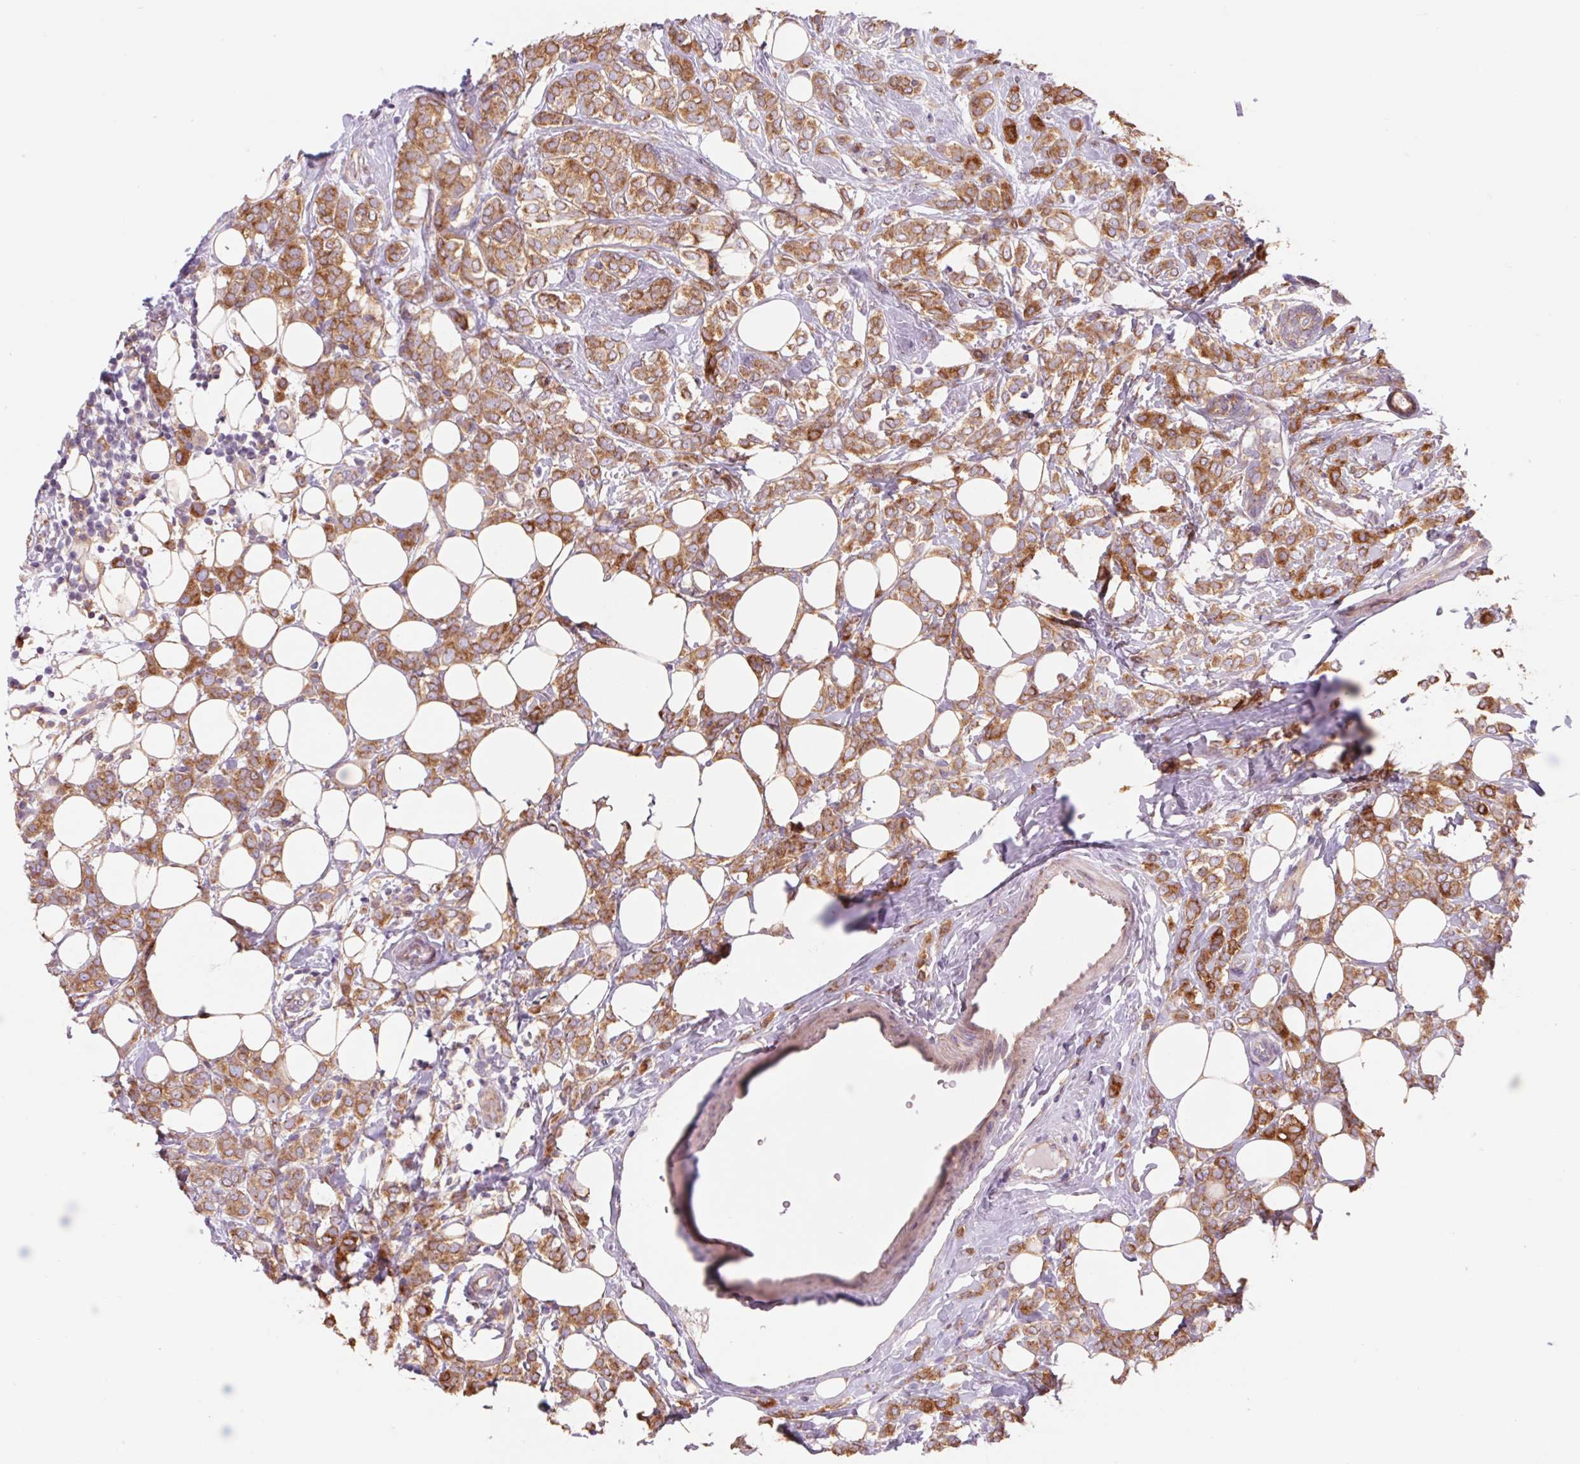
{"staining": {"intensity": "moderate", "quantity": ">75%", "location": "cytoplasmic/membranous"}, "tissue": "breast cancer", "cell_type": "Tumor cells", "image_type": "cancer", "snomed": [{"axis": "morphology", "description": "Lobular carcinoma"}, {"axis": "topography", "description": "Breast"}], "caption": "Immunohistochemical staining of human breast cancer demonstrates moderate cytoplasmic/membranous protein positivity in approximately >75% of tumor cells.", "gene": "RAB1A", "patient": {"sex": "female", "age": 49}}